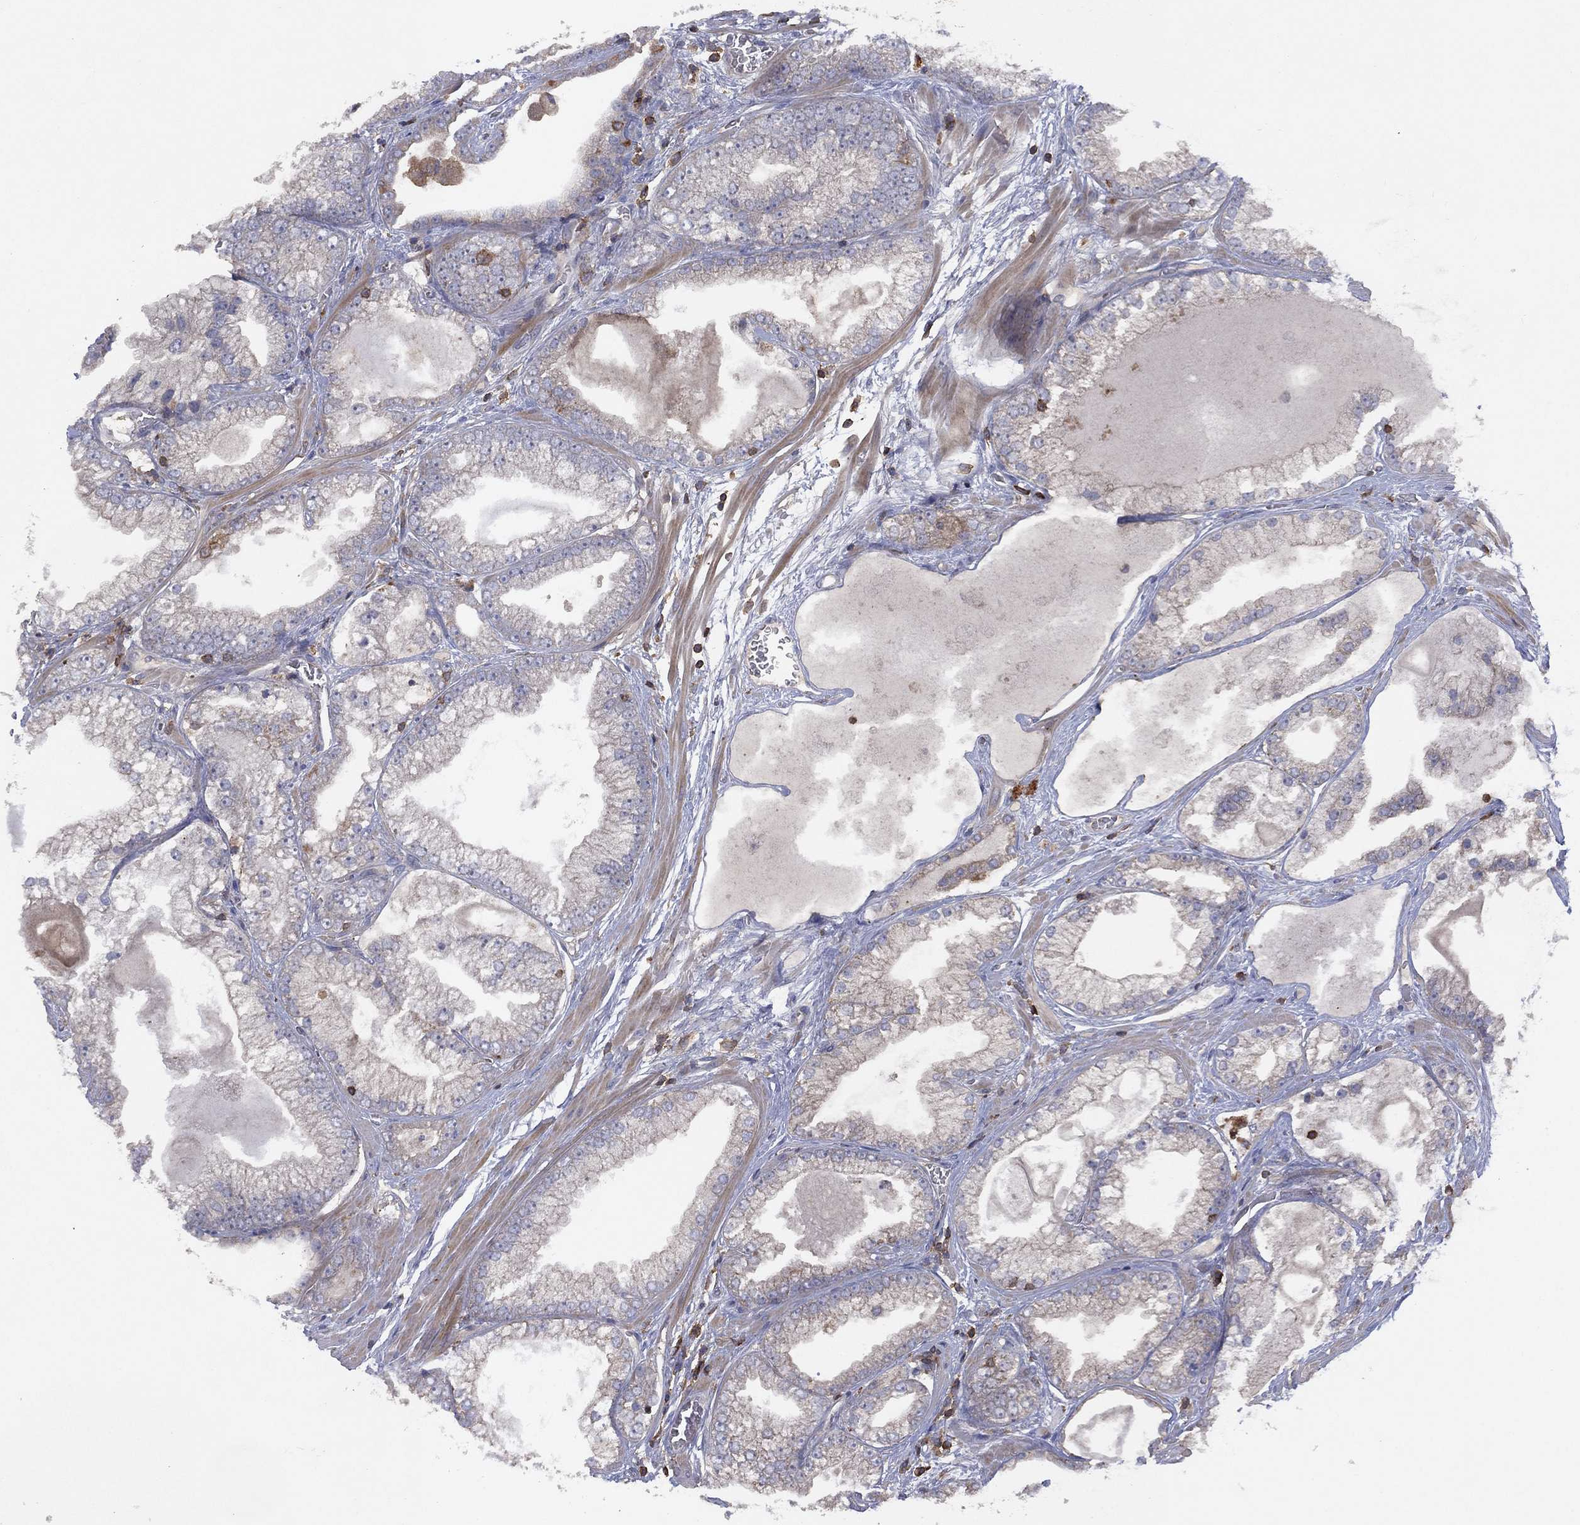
{"staining": {"intensity": "negative", "quantity": "none", "location": "none"}, "tissue": "prostate cancer", "cell_type": "Tumor cells", "image_type": "cancer", "snomed": [{"axis": "morphology", "description": "Adenocarcinoma, Low grade"}, {"axis": "topography", "description": "Prostate"}], "caption": "High magnification brightfield microscopy of prostate low-grade adenocarcinoma stained with DAB (3,3'-diaminobenzidine) (brown) and counterstained with hematoxylin (blue): tumor cells show no significant expression.", "gene": "DOCK8", "patient": {"sex": "male", "age": 57}}